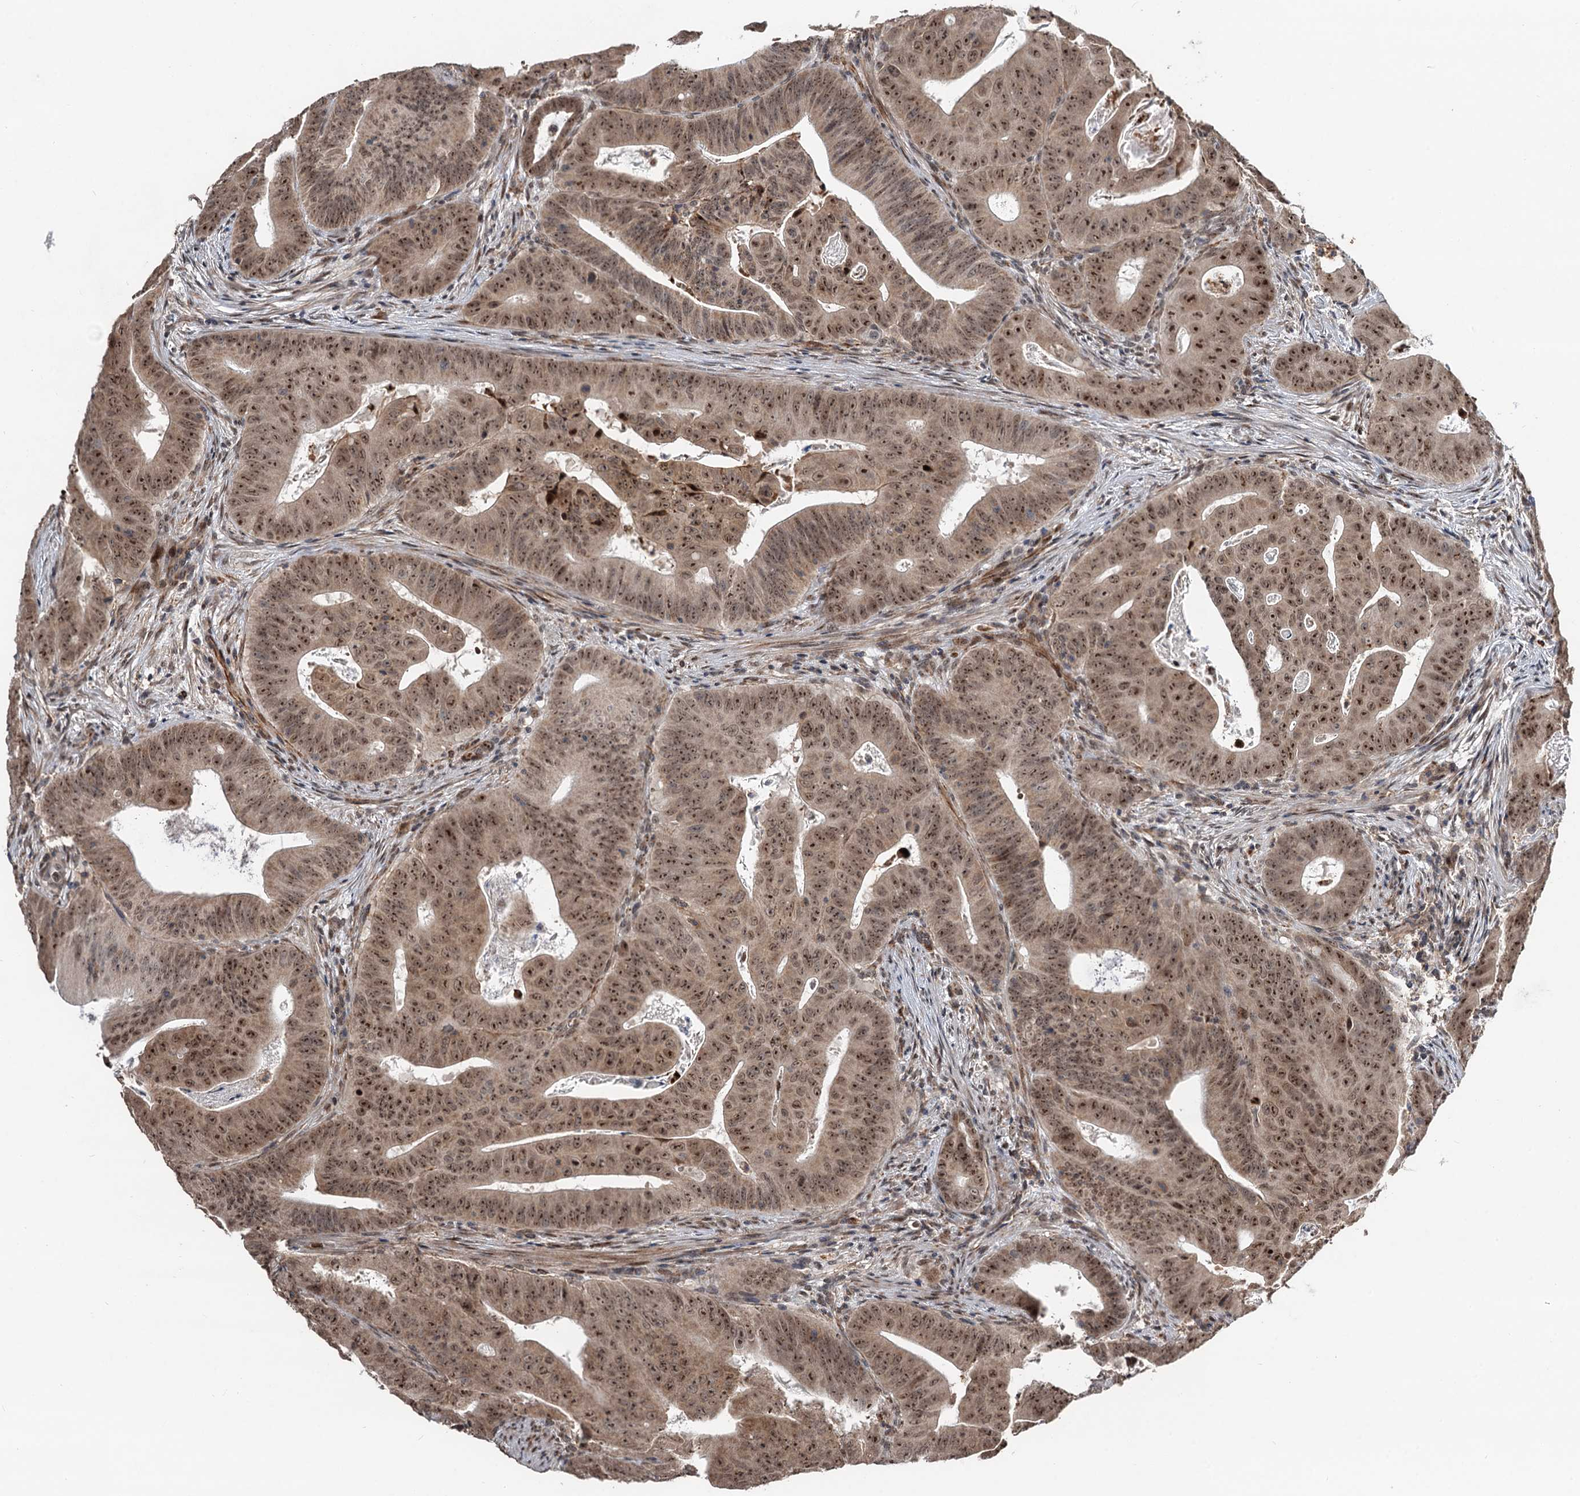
{"staining": {"intensity": "moderate", "quantity": ">75%", "location": "cytoplasmic/membranous,nuclear"}, "tissue": "colorectal cancer", "cell_type": "Tumor cells", "image_type": "cancer", "snomed": [{"axis": "morphology", "description": "Adenocarcinoma, NOS"}, {"axis": "topography", "description": "Rectum"}], "caption": "The photomicrograph displays a brown stain indicating the presence of a protein in the cytoplasmic/membranous and nuclear of tumor cells in colorectal cancer (adenocarcinoma).", "gene": "TMA16", "patient": {"sex": "female", "age": 75}}